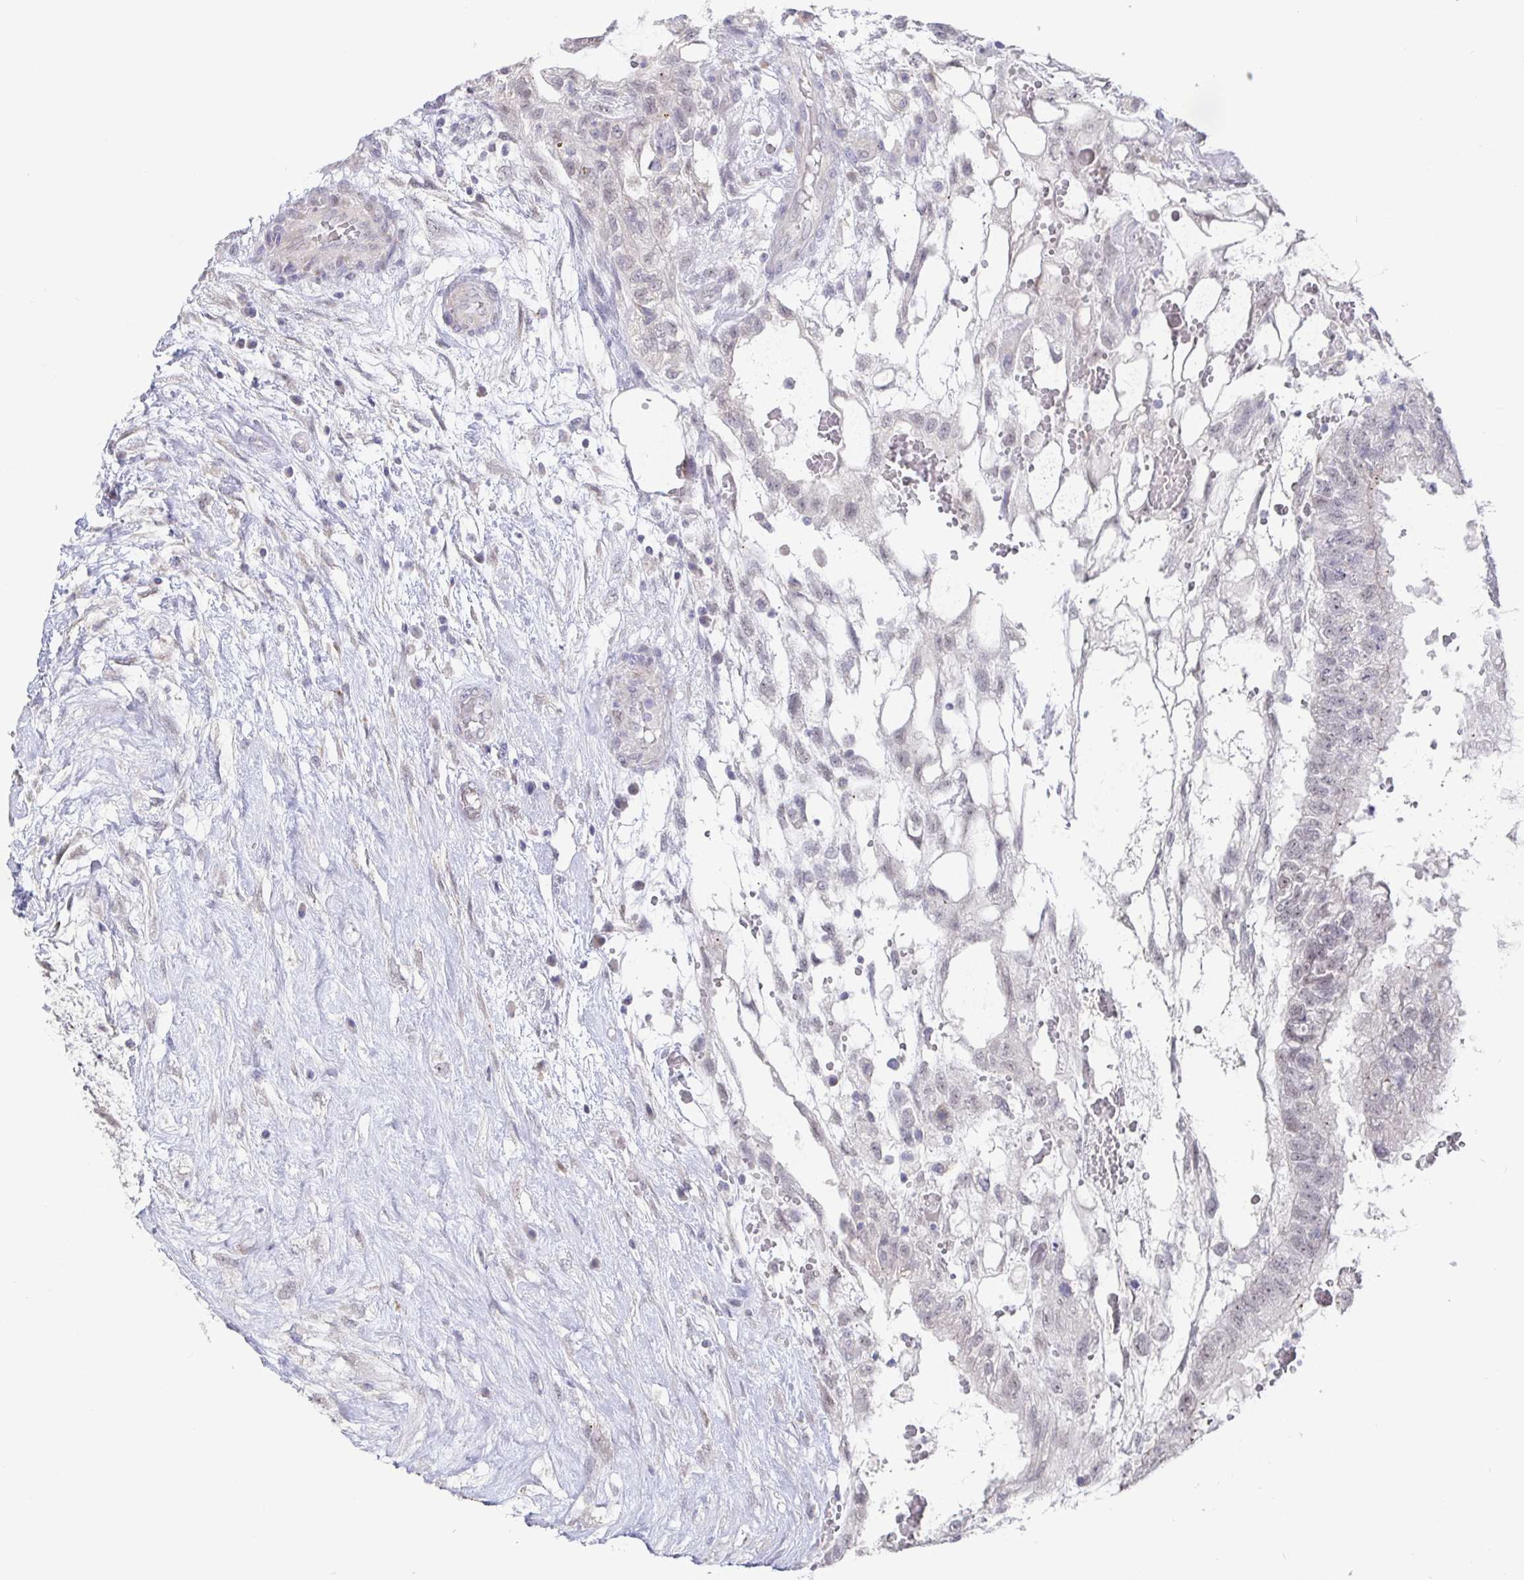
{"staining": {"intensity": "negative", "quantity": "none", "location": "none"}, "tissue": "testis cancer", "cell_type": "Tumor cells", "image_type": "cancer", "snomed": [{"axis": "morphology", "description": "Normal tissue, NOS"}, {"axis": "morphology", "description": "Carcinoma, Embryonal, NOS"}, {"axis": "topography", "description": "Testis"}], "caption": "Tumor cells show no significant protein staining in testis cancer (embryonal carcinoma).", "gene": "CIT", "patient": {"sex": "male", "age": 32}}